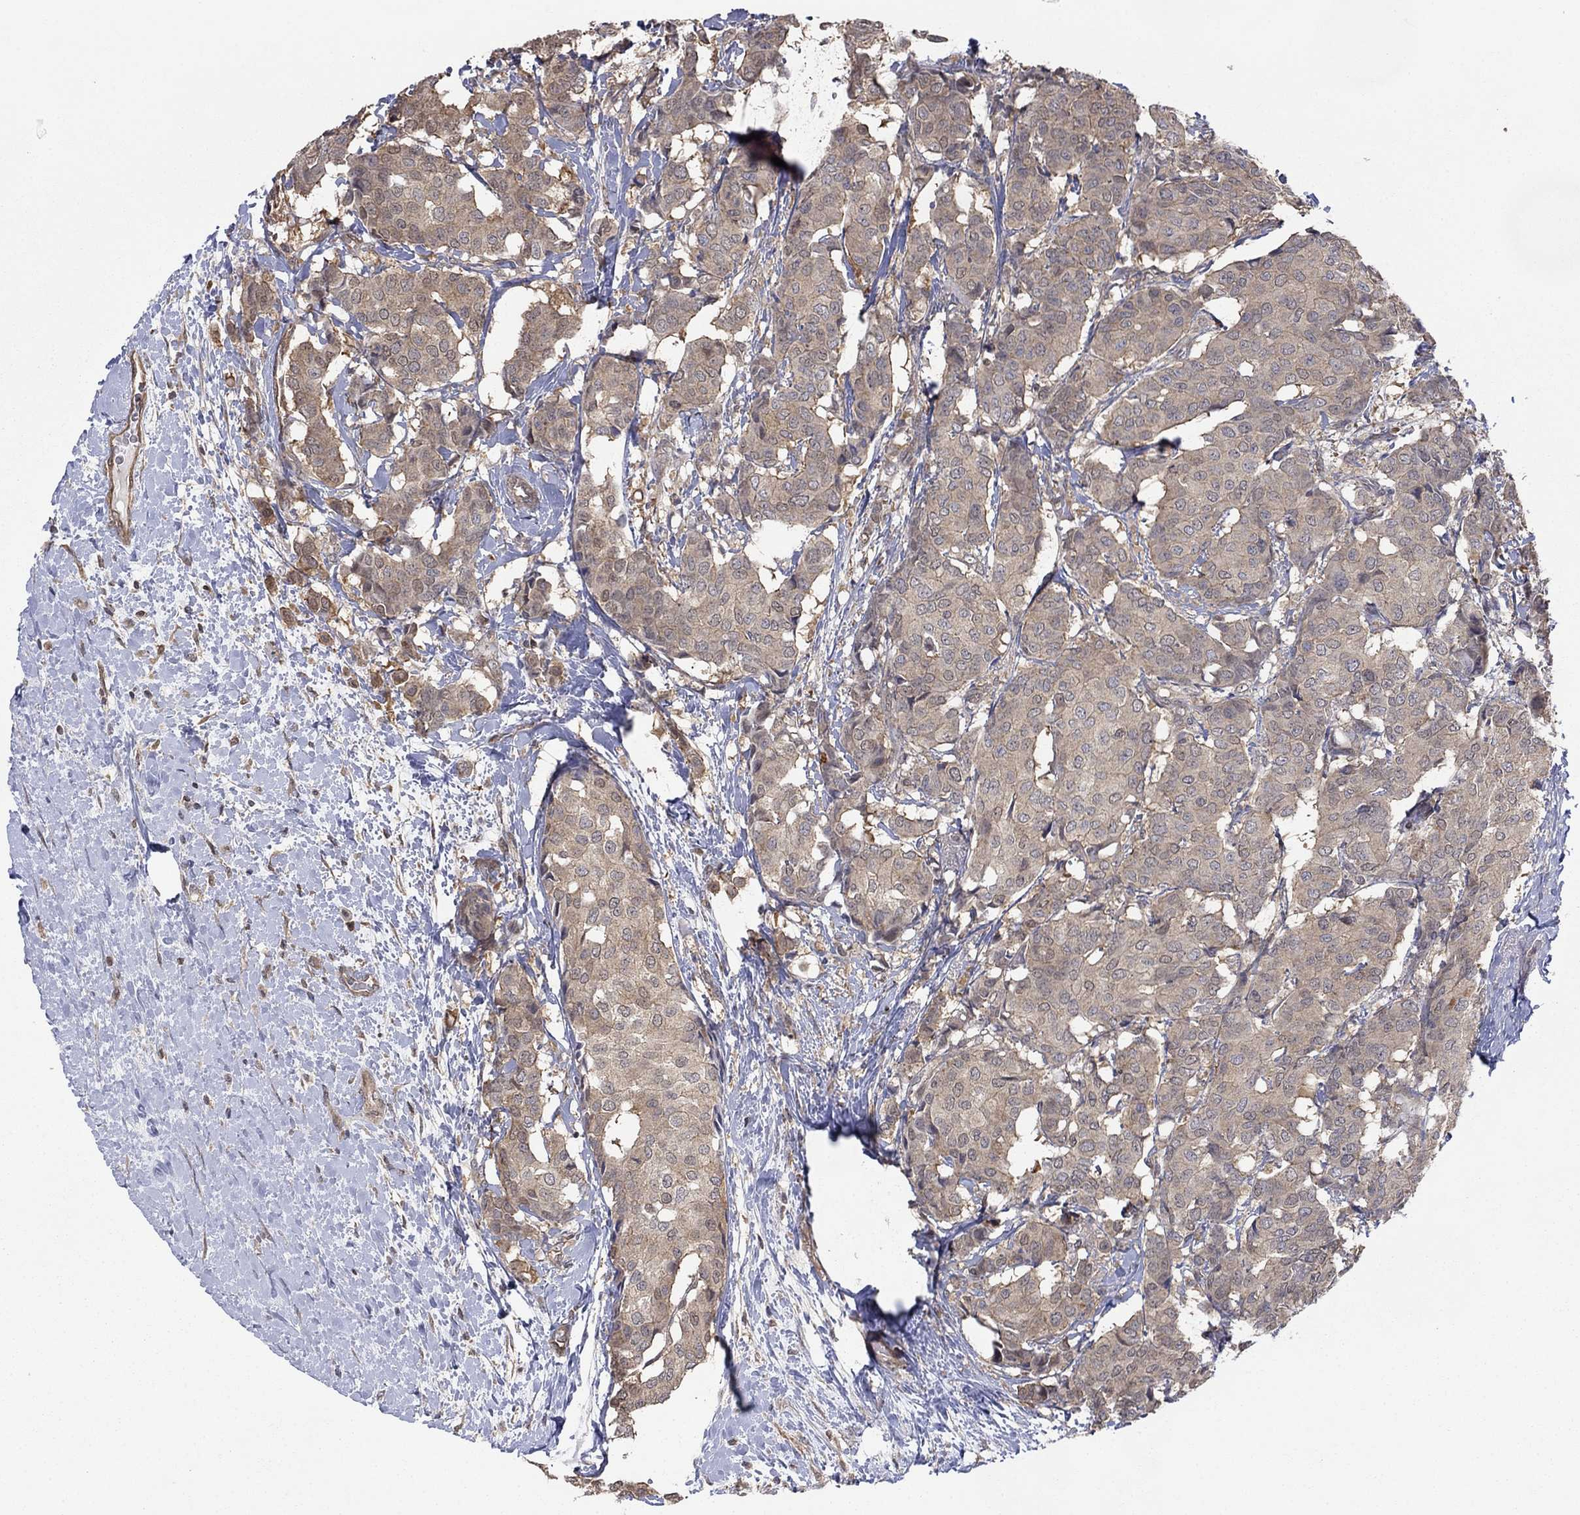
{"staining": {"intensity": "weak", "quantity": "25%-75%", "location": "cytoplasmic/membranous"}, "tissue": "breast cancer", "cell_type": "Tumor cells", "image_type": "cancer", "snomed": [{"axis": "morphology", "description": "Duct carcinoma"}, {"axis": "topography", "description": "Breast"}], "caption": "Protein positivity by immunohistochemistry (IHC) reveals weak cytoplasmic/membranous staining in about 25%-75% of tumor cells in intraductal carcinoma (breast).", "gene": "RNF114", "patient": {"sex": "female", "age": 75}}